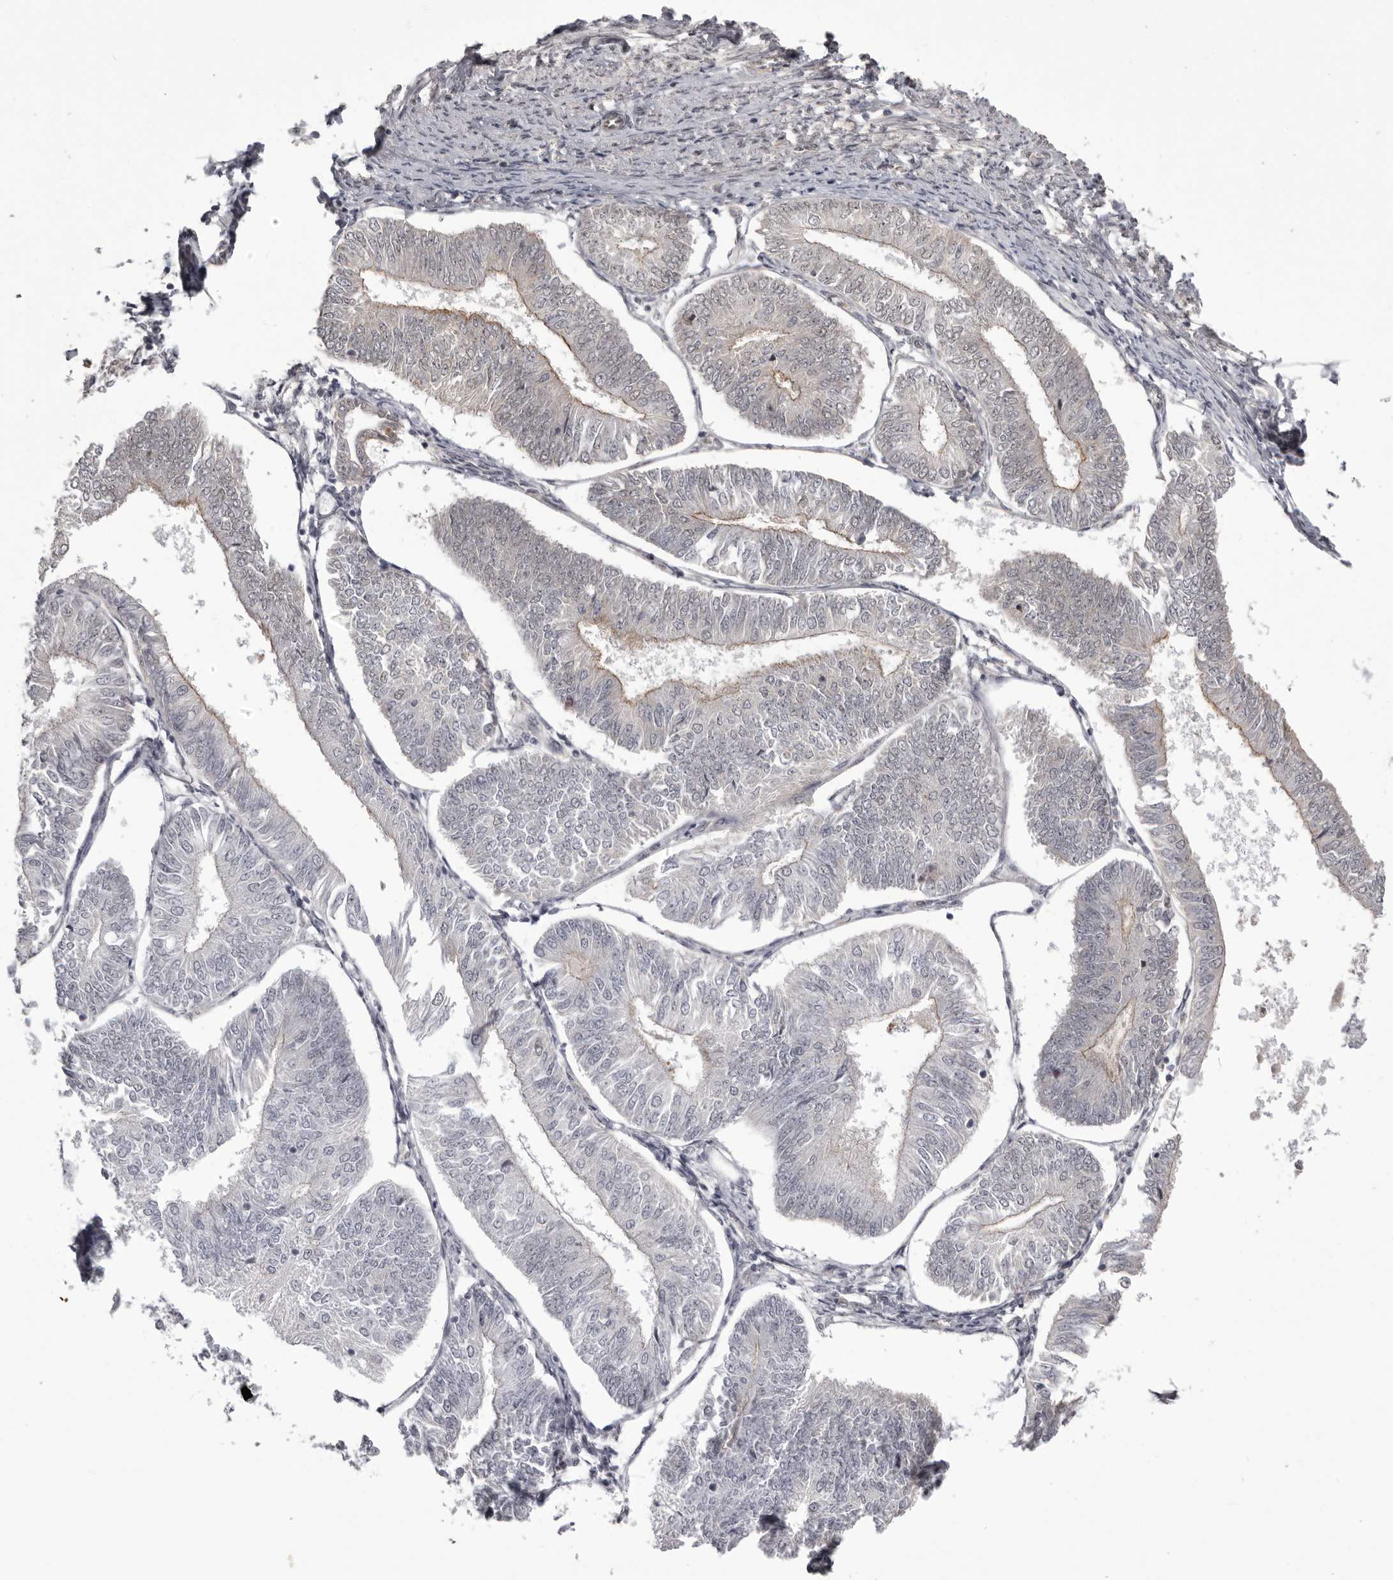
{"staining": {"intensity": "negative", "quantity": "none", "location": "none"}, "tissue": "endometrial cancer", "cell_type": "Tumor cells", "image_type": "cancer", "snomed": [{"axis": "morphology", "description": "Adenocarcinoma, NOS"}, {"axis": "topography", "description": "Endometrium"}], "caption": "High magnification brightfield microscopy of endometrial adenocarcinoma stained with DAB (3,3'-diaminobenzidine) (brown) and counterstained with hematoxylin (blue): tumor cells show no significant positivity. (Stains: DAB (3,3'-diaminobenzidine) IHC with hematoxylin counter stain, Microscopy: brightfield microscopy at high magnification).", "gene": "RNF2", "patient": {"sex": "female", "age": 58}}